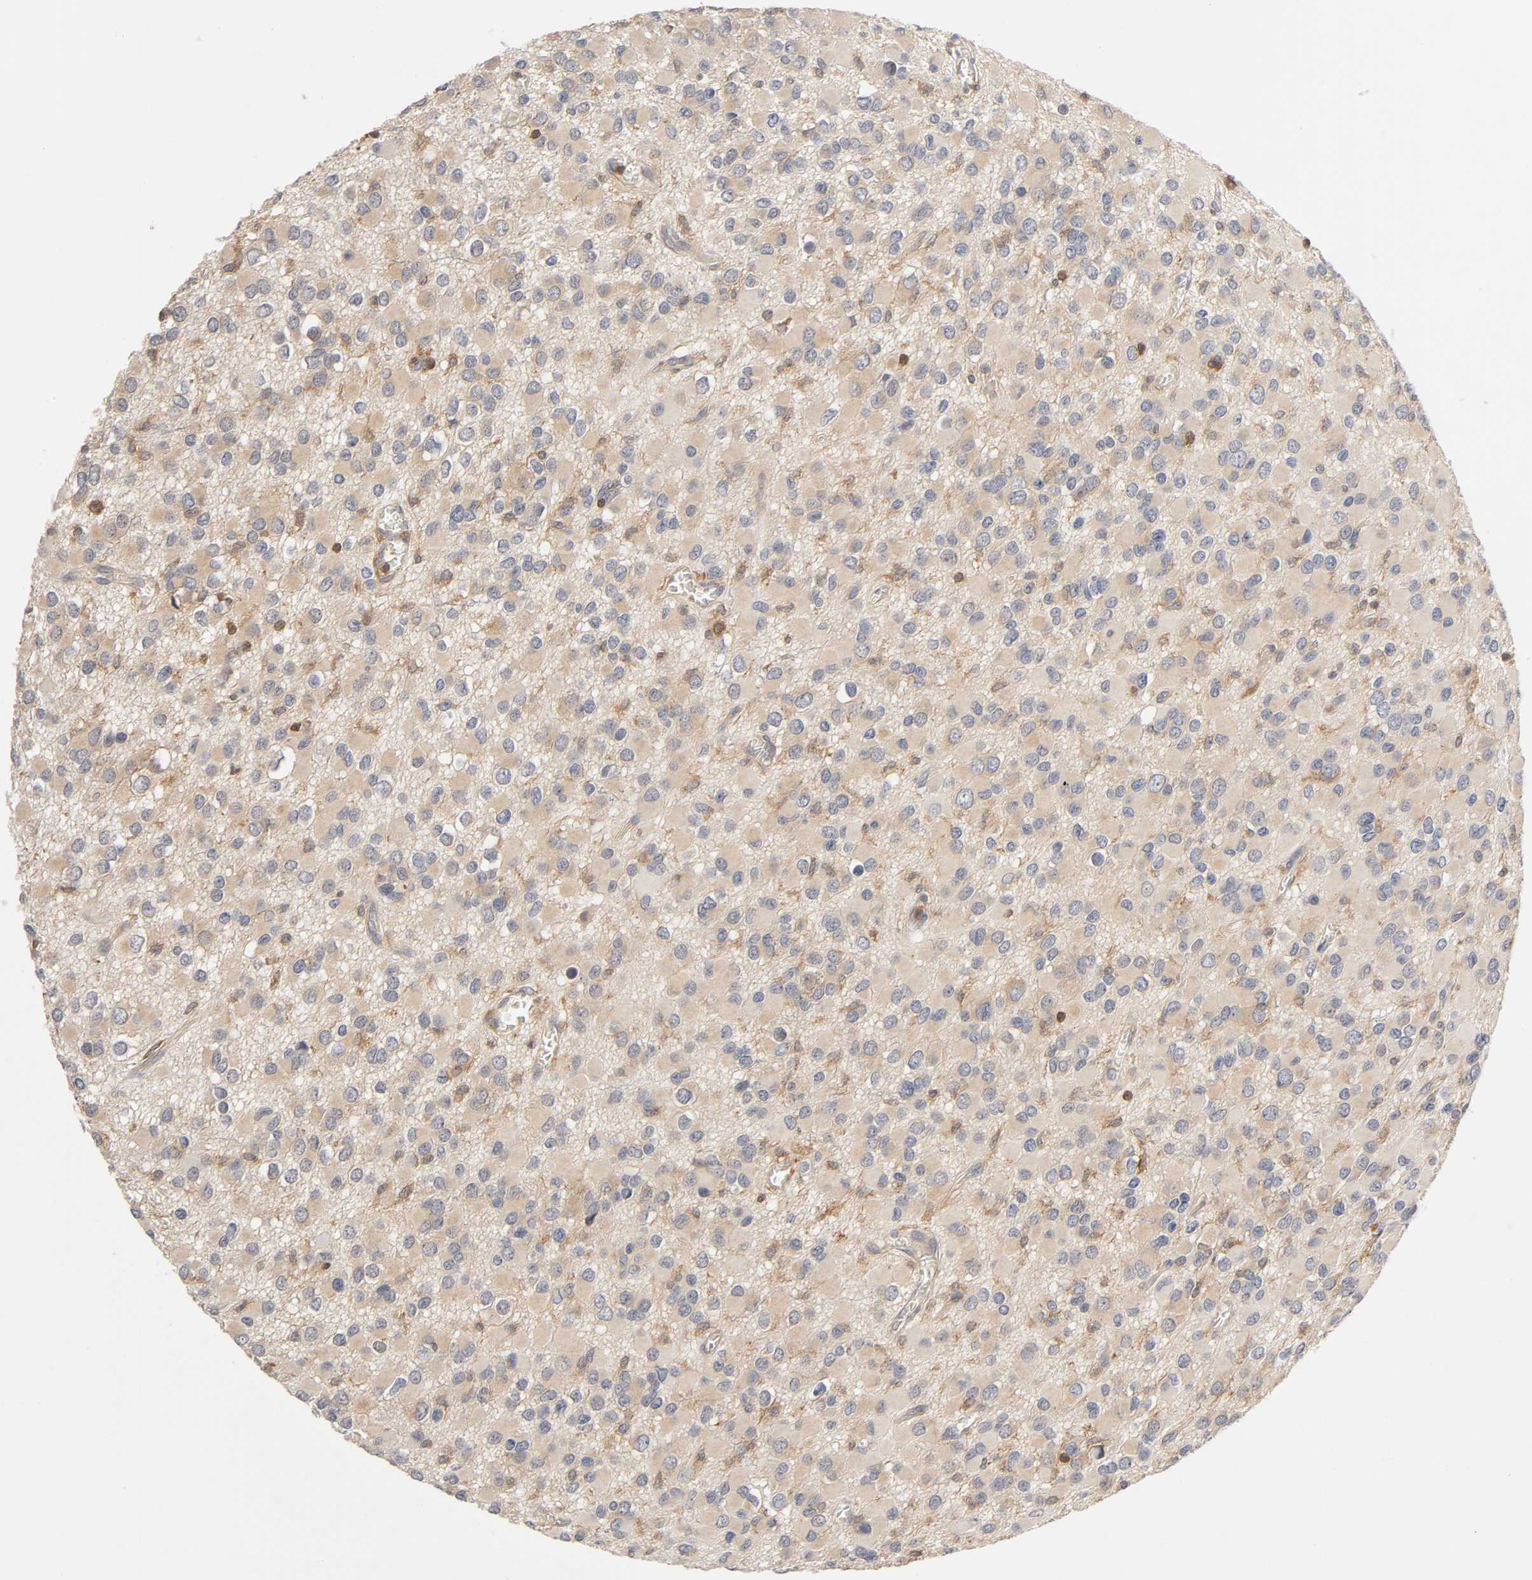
{"staining": {"intensity": "moderate", "quantity": "25%-75%", "location": "cytoplasmic/membranous"}, "tissue": "glioma", "cell_type": "Tumor cells", "image_type": "cancer", "snomed": [{"axis": "morphology", "description": "Glioma, malignant, Low grade"}, {"axis": "topography", "description": "Brain"}], "caption": "Moderate cytoplasmic/membranous expression is appreciated in about 25%-75% of tumor cells in glioma. The protein is shown in brown color, while the nuclei are stained blue.", "gene": "ACTR2", "patient": {"sex": "male", "age": 42}}